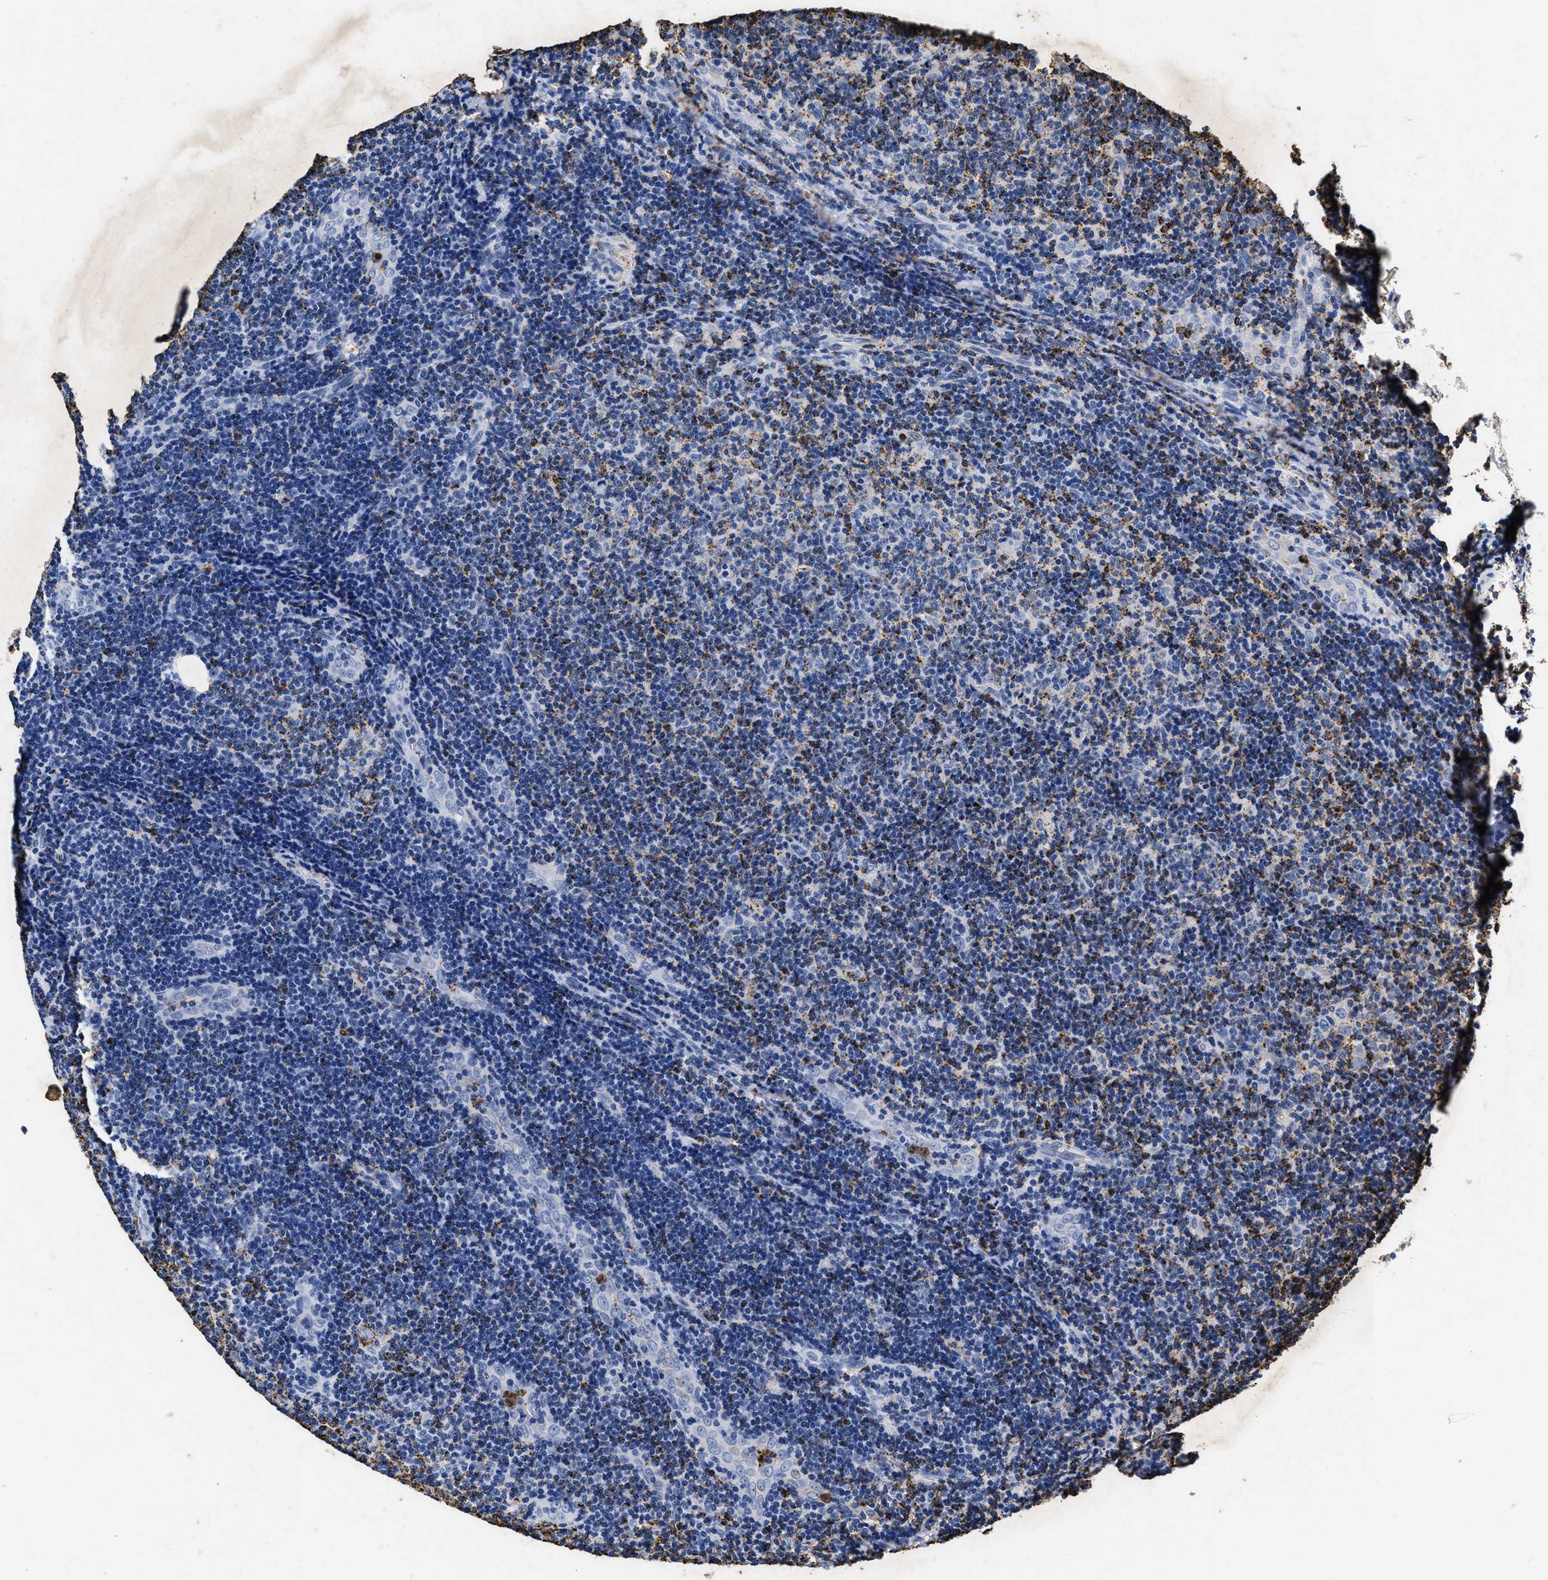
{"staining": {"intensity": "weak", "quantity": "<25%", "location": "cytoplasmic/membranous"}, "tissue": "lymphoma", "cell_type": "Tumor cells", "image_type": "cancer", "snomed": [{"axis": "morphology", "description": "Malignant lymphoma, non-Hodgkin's type, Low grade"}, {"axis": "topography", "description": "Lymph node"}], "caption": "Immunohistochemical staining of lymphoma reveals no significant positivity in tumor cells.", "gene": "LTB4R2", "patient": {"sex": "male", "age": 83}}